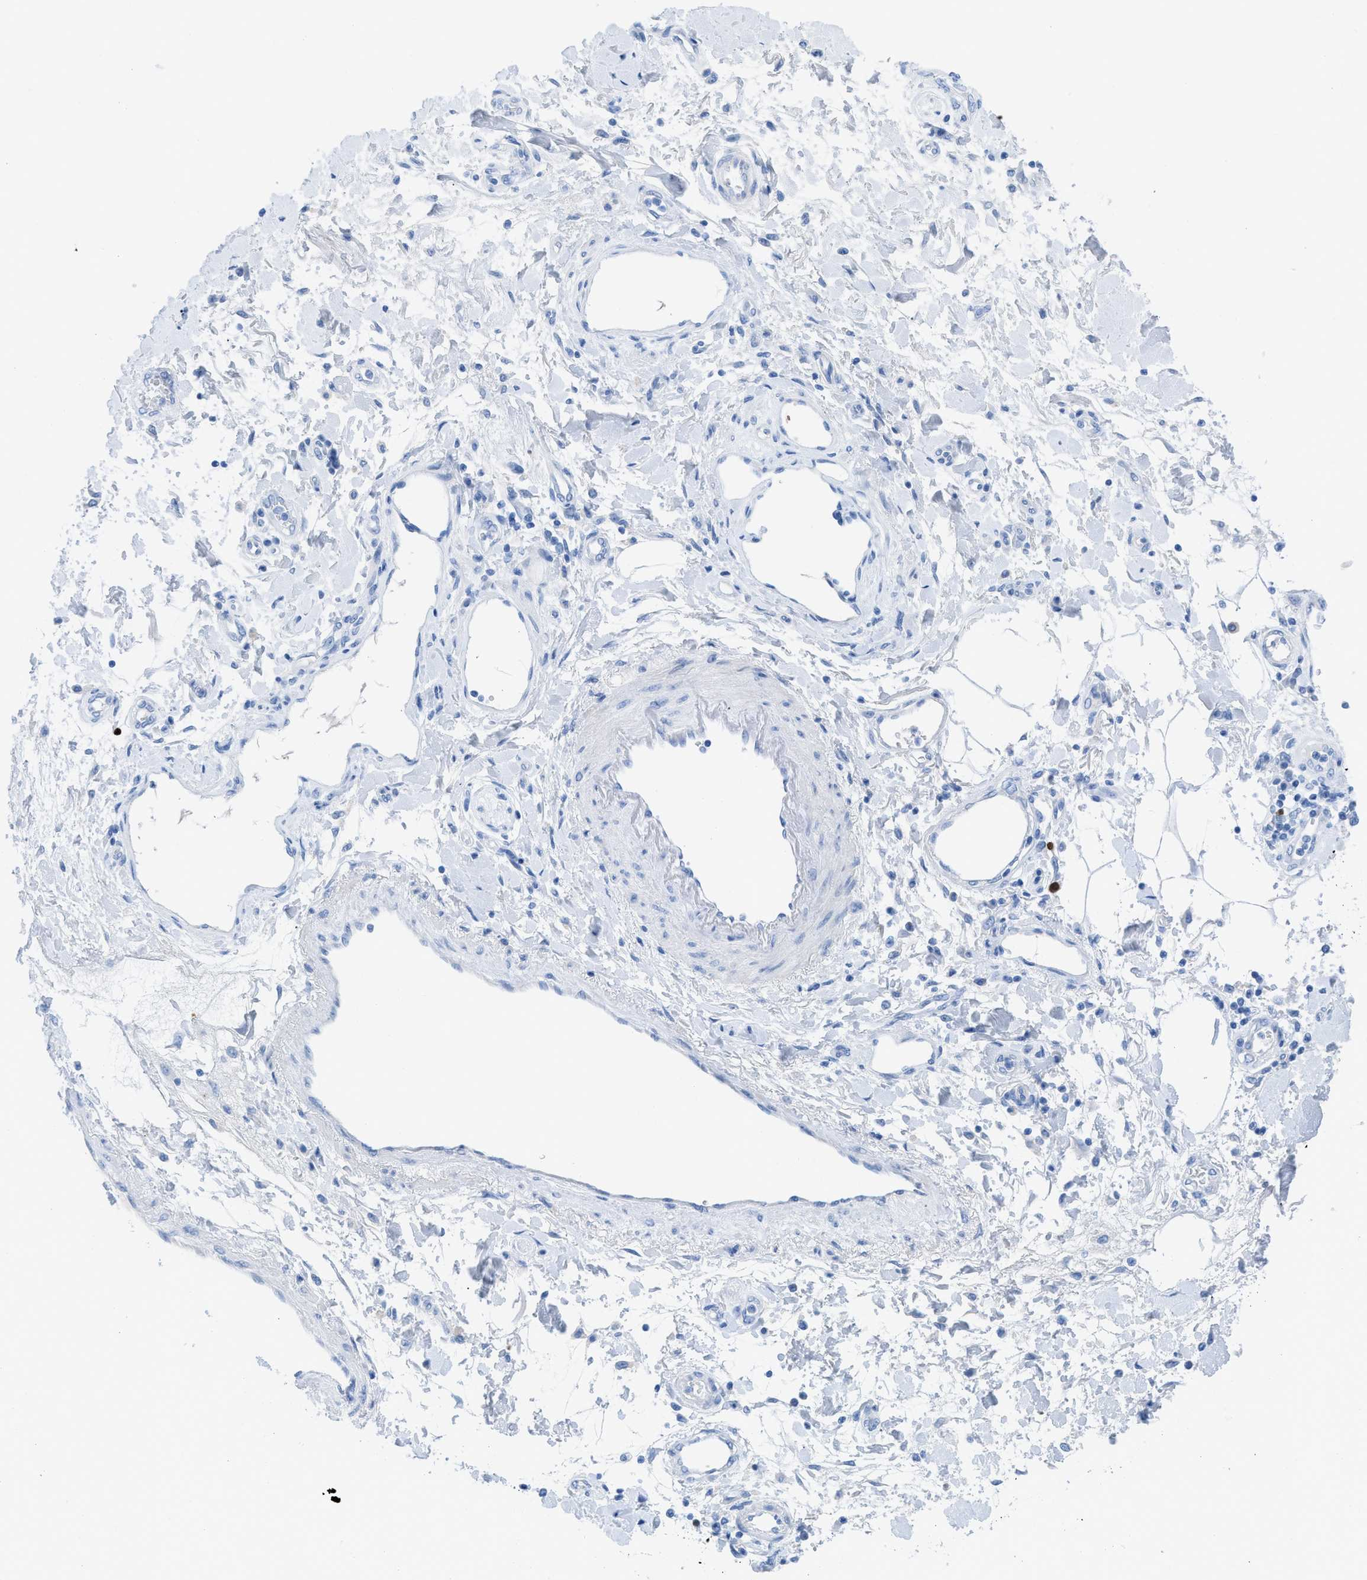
{"staining": {"intensity": "negative", "quantity": "none", "location": "none"}, "tissue": "pancreatic cancer", "cell_type": "Tumor cells", "image_type": "cancer", "snomed": [{"axis": "morphology", "description": "Adenocarcinoma, NOS"}, {"axis": "topography", "description": "Pancreas"}], "caption": "A high-resolution micrograph shows immunohistochemistry (IHC) staining of pancreatic cancer, which shows no significant expression in tumor cells.", "gene": "TCL1A", "patient": {"sex": "female", "age": 78}}